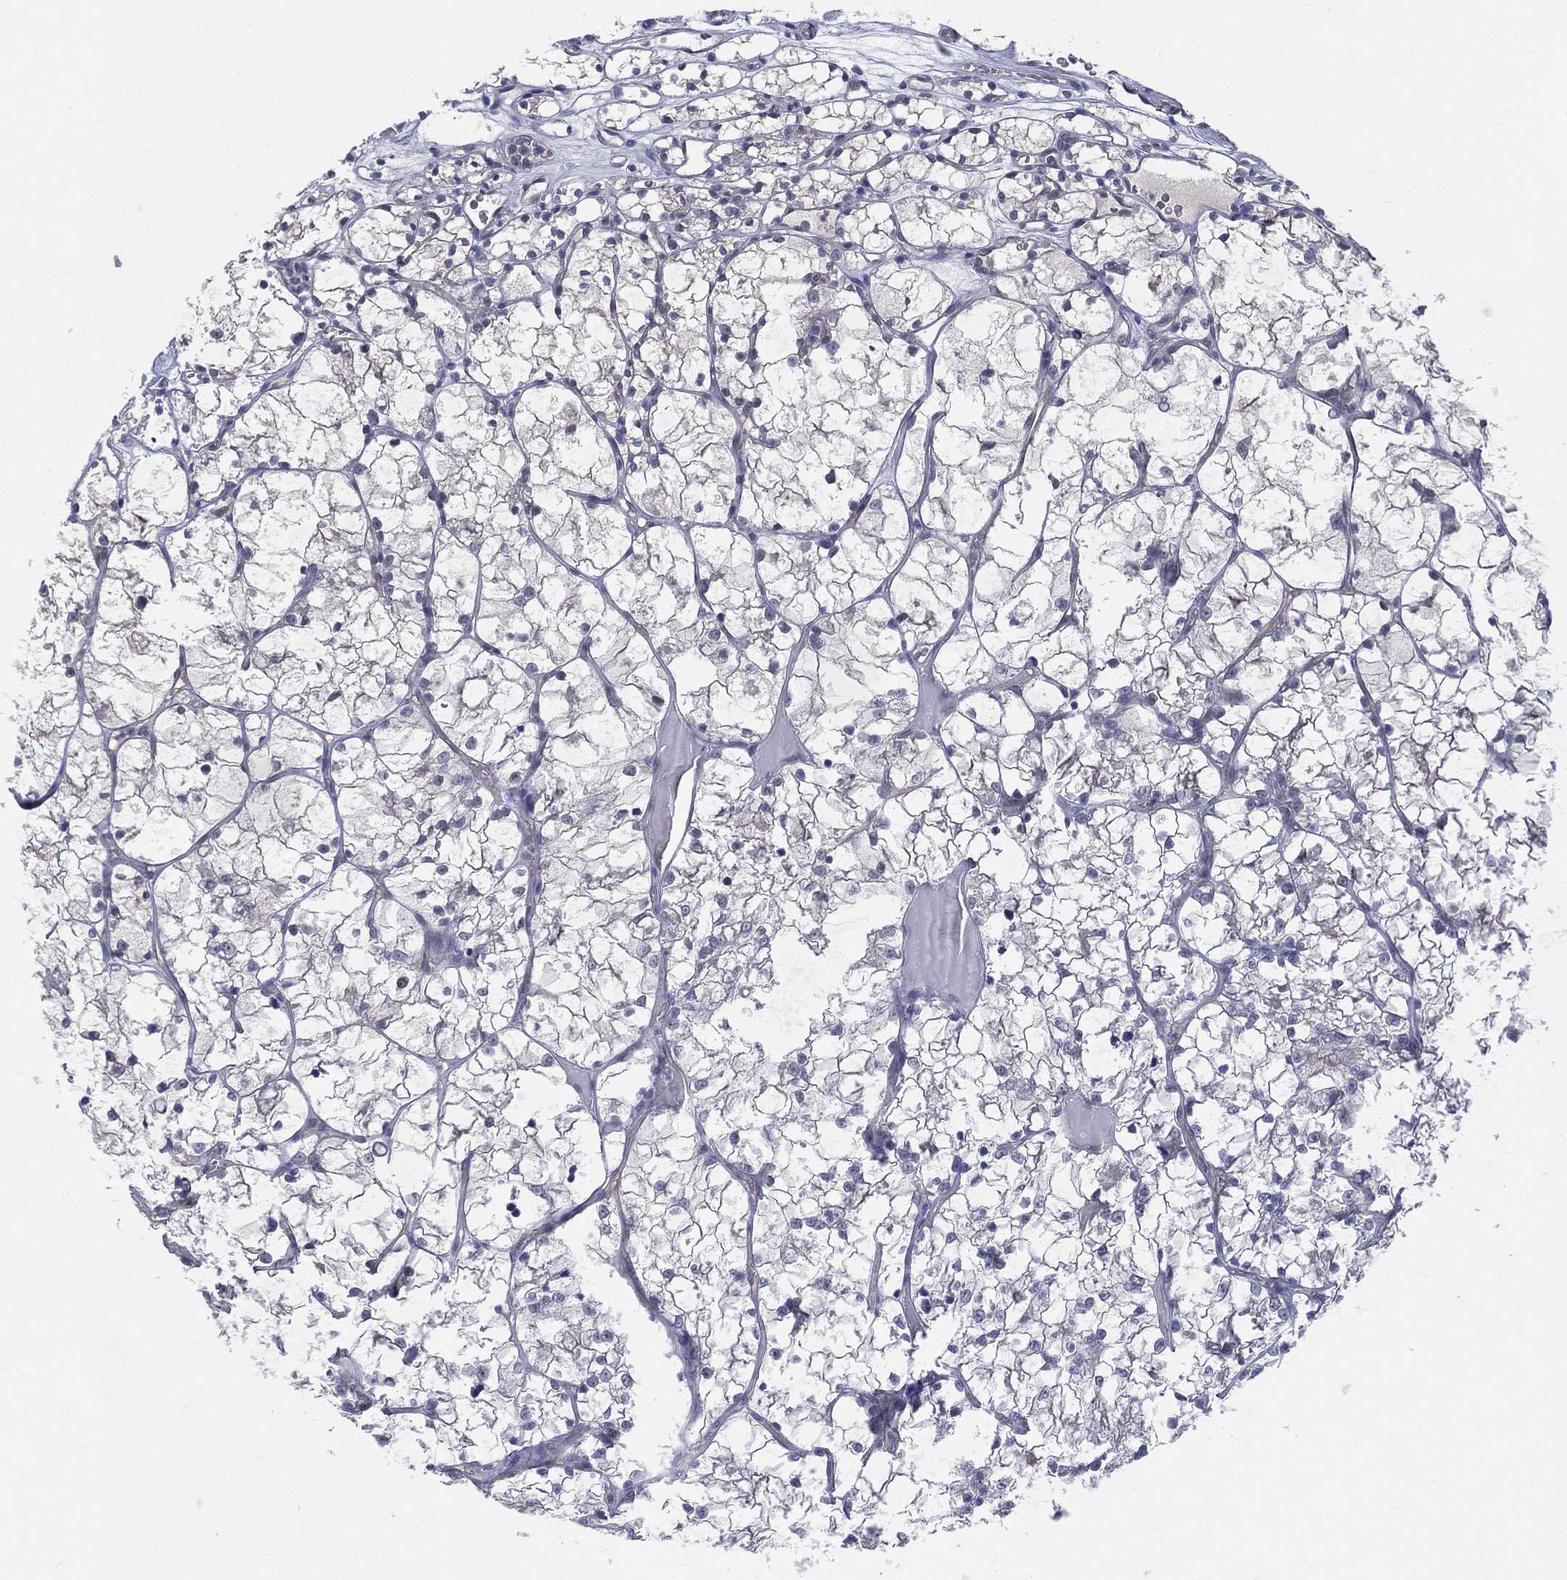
{"staining": {"intensity": "negative", "quantity": "none", "location": "none"}, "tissue": "renal cancer", "cell_type": "Tumor cells", "image_type": "cancer", "snomed": [{"axis": "morphology", "description": "Adenocarcinoma, NOS"}, {"axis": "topography", "description": "Kidney"}], "caption": "Tumor cells show no significant protein positivity in renal cancer (adenocarcinoma).", "gene": "DLG4", "patient": {"sex": "female", "age": 69}}